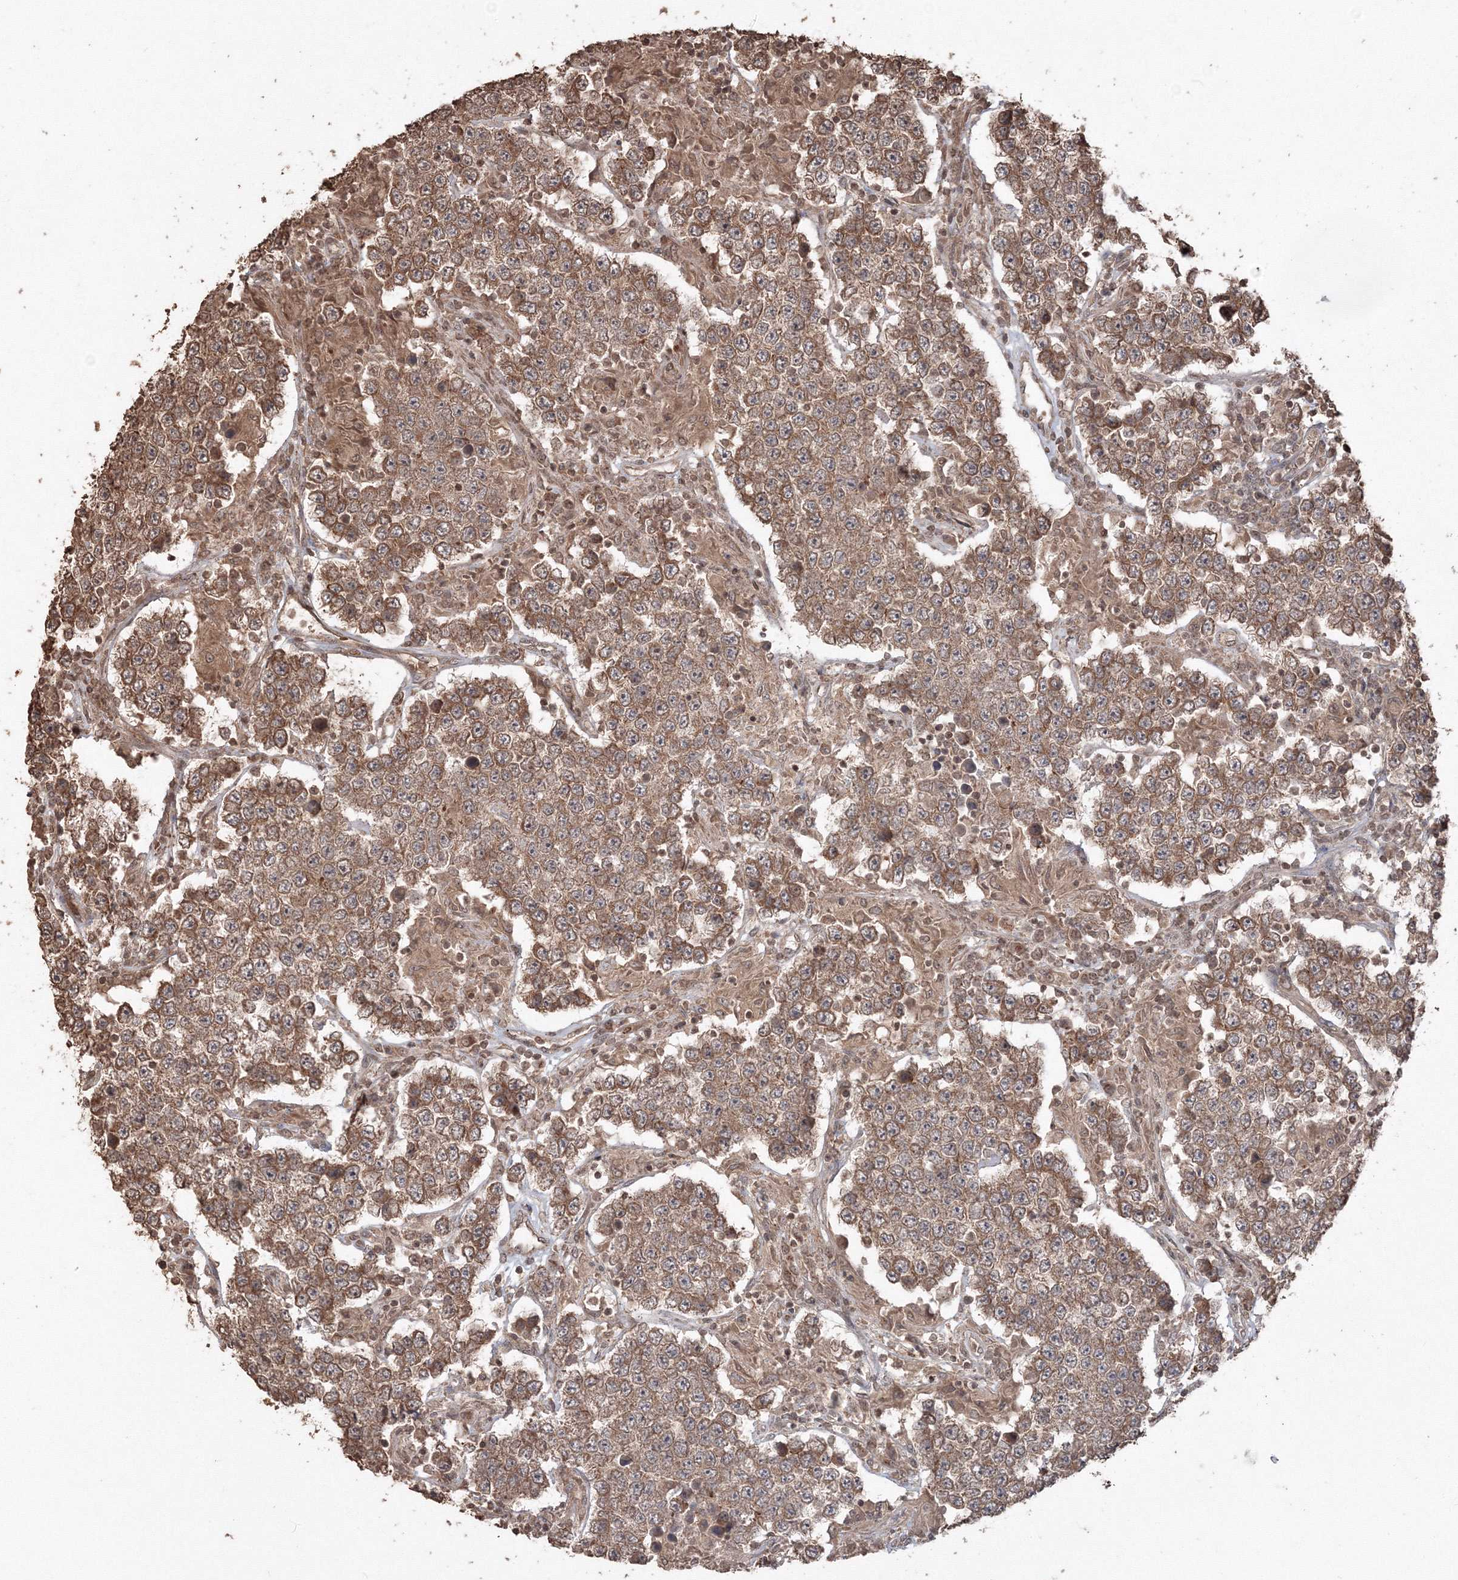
{"staining": {"intensity": "moderate", "quantity": ">75%", "location": "cytoplasmic/membranous"}, "tissue": "testis cancer", "cell_type": "Tumor cells", "image_type": "cancer", "snomed": [{"axis": "morphology", "description": "Normal tissue, NOS"}, {"axis": "morphology", "description": "Urothelial carcinoma, High grade"}, {"axis": "morphology", "description": "Seminoma, NOS"}, {"axis": "morphology", "description": "Carcinoma, Embryonal, NOS"}, {"axis": "topography", "description": "Urinary bladder"}, {"axis": "topography", "description": "Testis"}], "caption": "The photomicrograph demonstrates a brown stain indicating the presence of a protein in the cytoplasmic/membranous of tumor cells in seminoma (testis).", "gene": "CCDC122", "patient": {"sex": "male", "age": 41}}